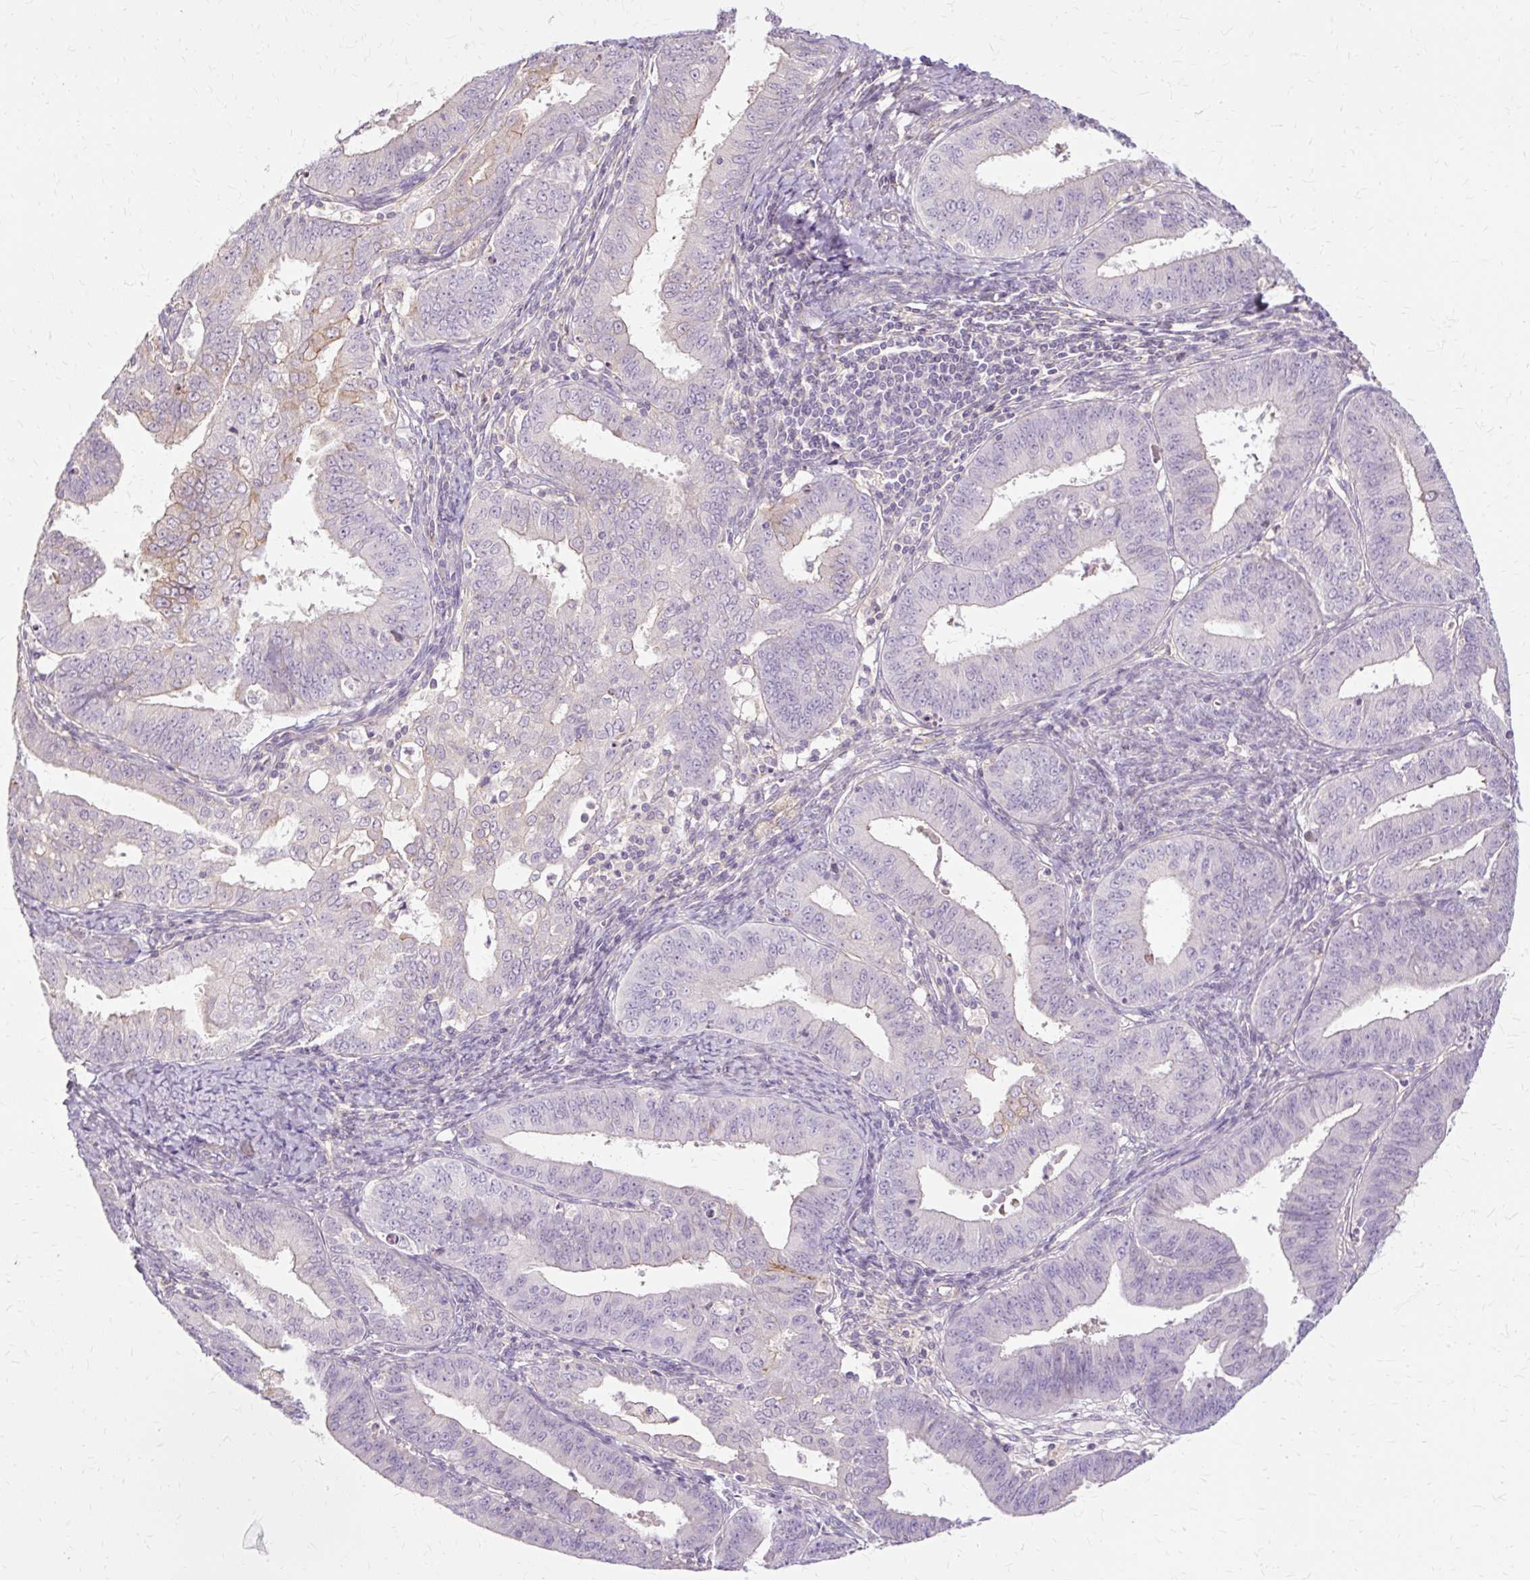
{"staining": {"intensity": "negative", "quantity": "none", "location": "none"}, "tissue": "endometrial cancer", "cell_type": "Tumor cells", "image_type": "cancer", "snomed": [{"axis": "morphology", "description": "Adenocarcinoma, NOS"}, {"axis": "topography", "description": "Endometrium"}], "caption": "Tumor cells are negative for protein expression in human endometrial cancer (adenocarcinoma).", "gene": "TSPAN8", "patient": {"sex": "female", "age": 73}}